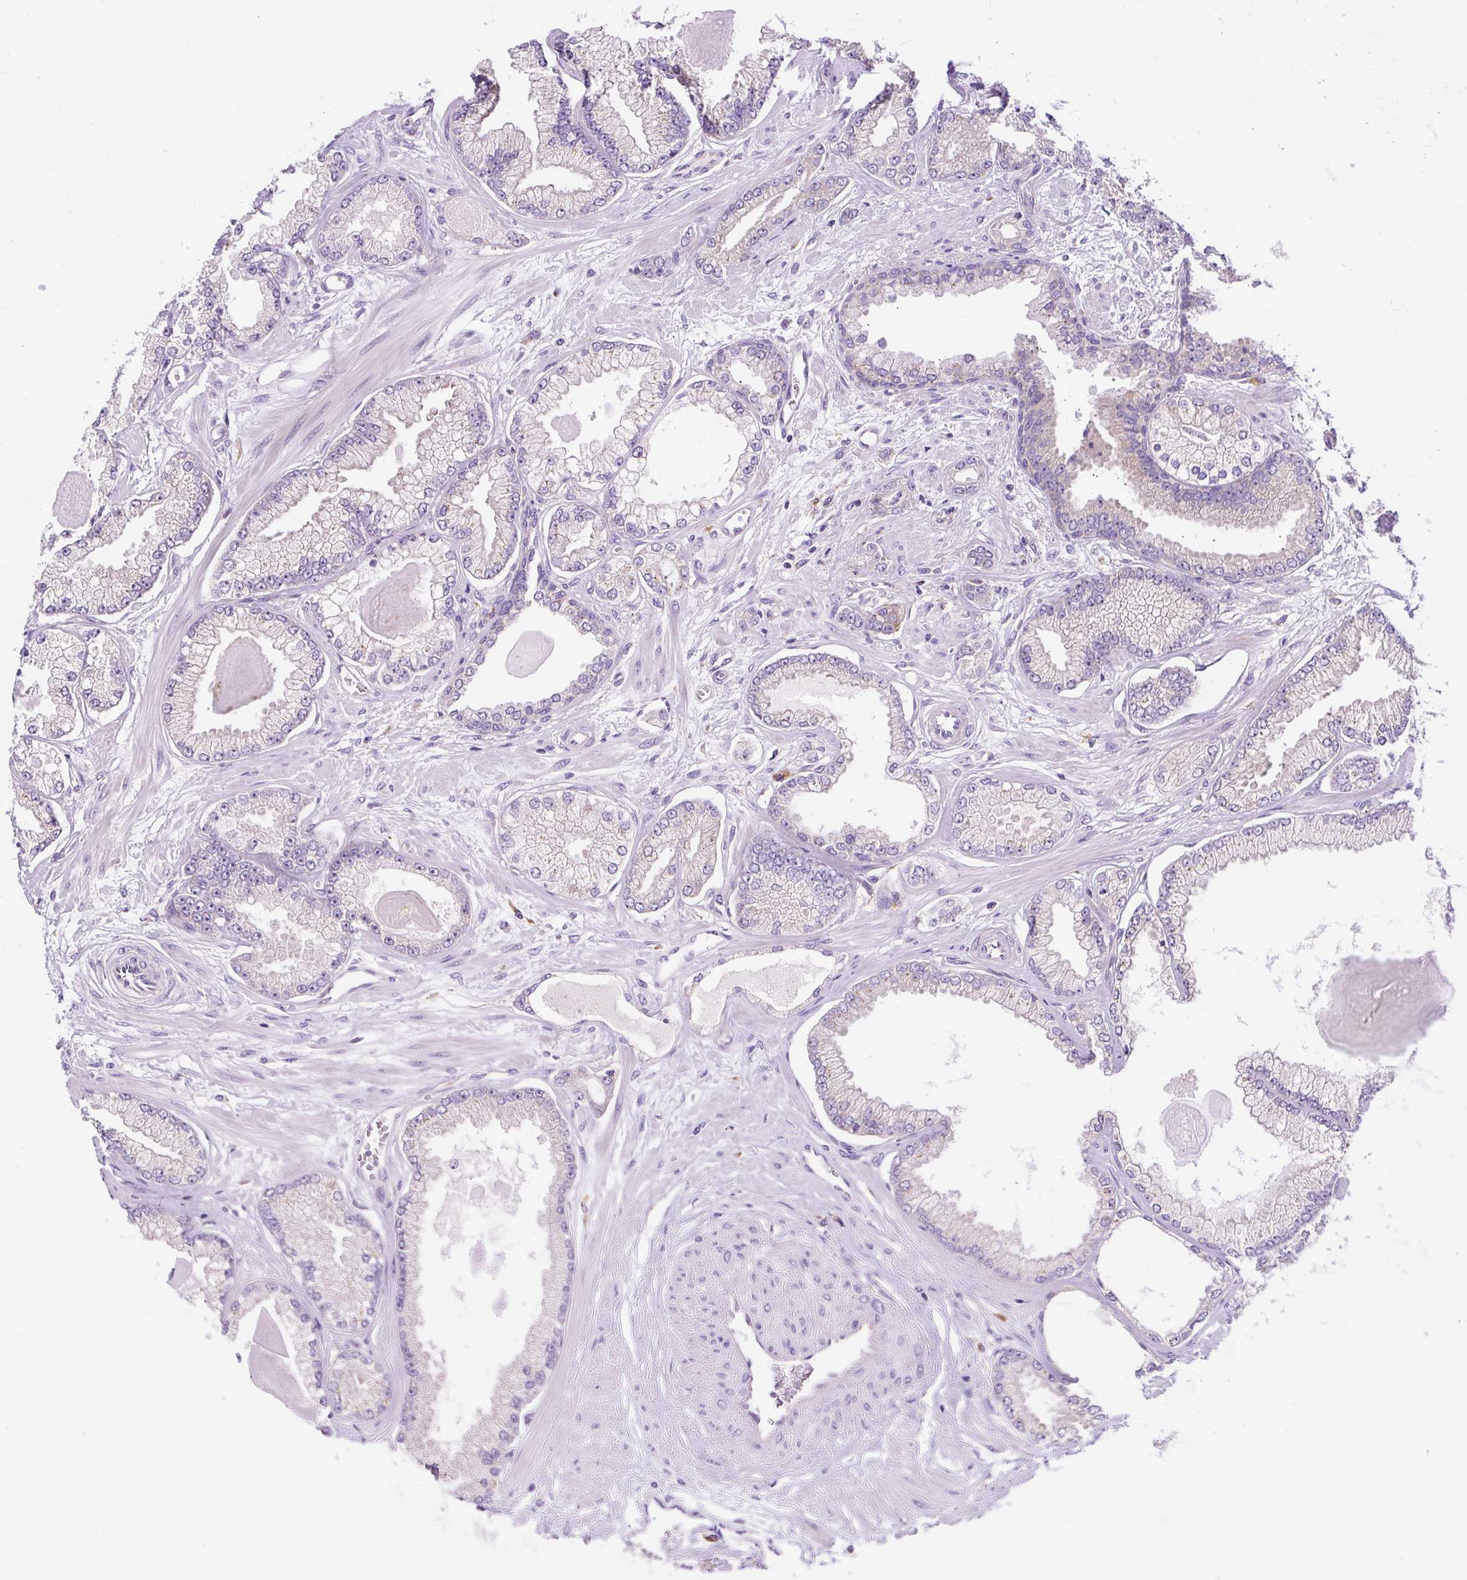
{"staining": {"intensity": "moderate", "quantity": "<25%", "location": "cytoplasmic/membranous"}, "tissue": "prostate cancer", "cell_type": "Tumor cells", "image_type": "cancer", "snomed": [{"axis": "morphology", "description": "Adenocarcinoma, Low grade"}, {"axis": "topography", "description": "Prostate"}], "caption": "Protein staining shows moderate cytoplasmic/membranous staining in approximately <25% of tumor cells in prostate cancer (low-grade adenocarcinoma).", "gene": "OR4K15", "patient": {"sex": "male", "age": 64}}